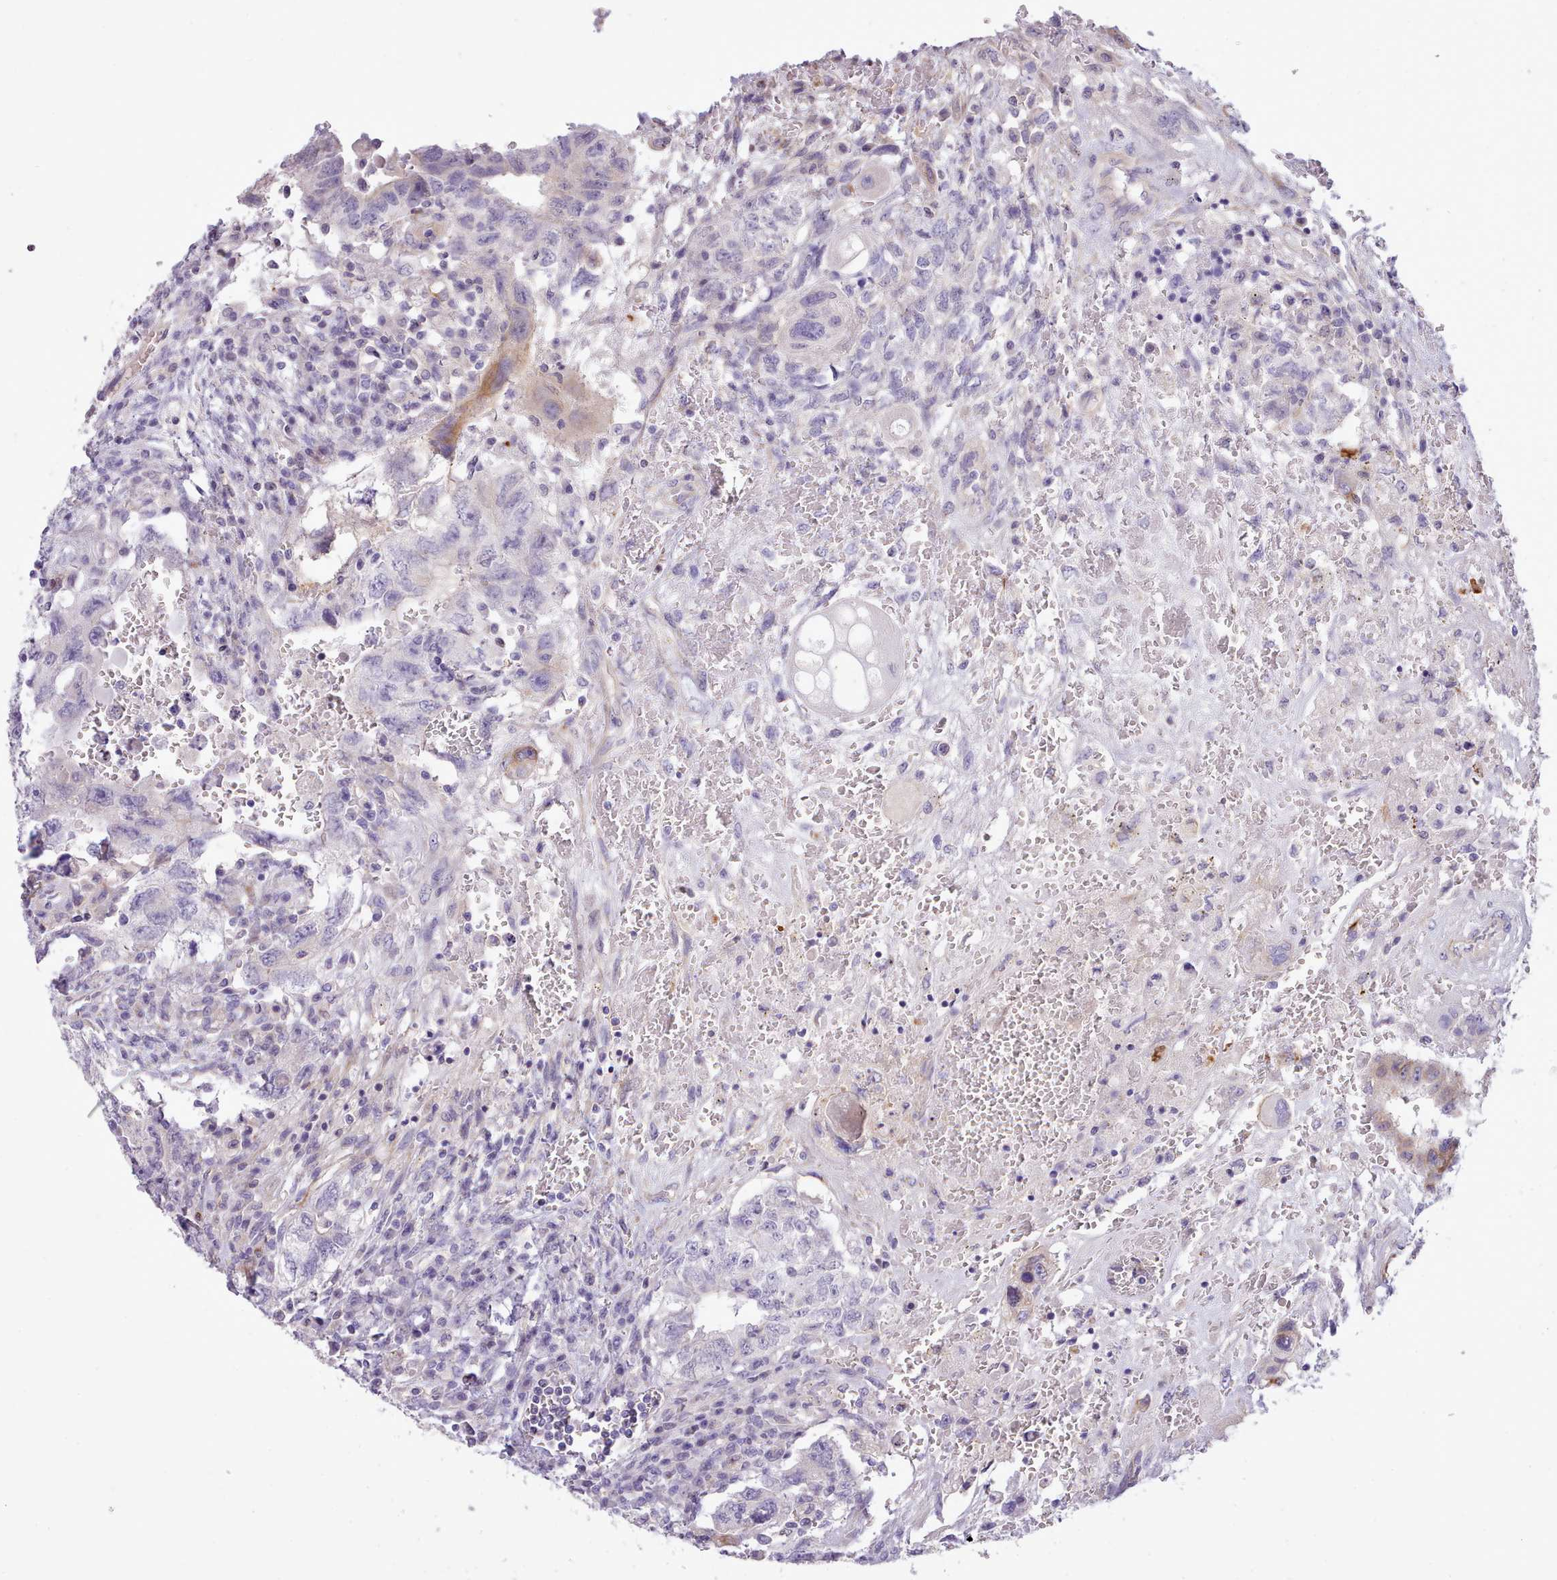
{"staining": {"intensity": "moderate", "quantity": "<25%", "location": "cytoplasmic/membranous"}, "tissue": "testis cancer", "cell_type": "Tumor cells", "image_type": "cancer", "snomed": [{"axis": "morphology", "description": "Carcinoma, Embryonal, NOS"}, {"axis": "topography", "description": "Testis"}], "caption": "Immunohistochemical staining of human embryonal carcinoma (testis) demonstrates low levels of moderate cytoplasmic/membranous protein expression in approximately <25% of tumor cells.", "gene": "CYP2A13", "patient": {"sex": "male", "age": 26}}